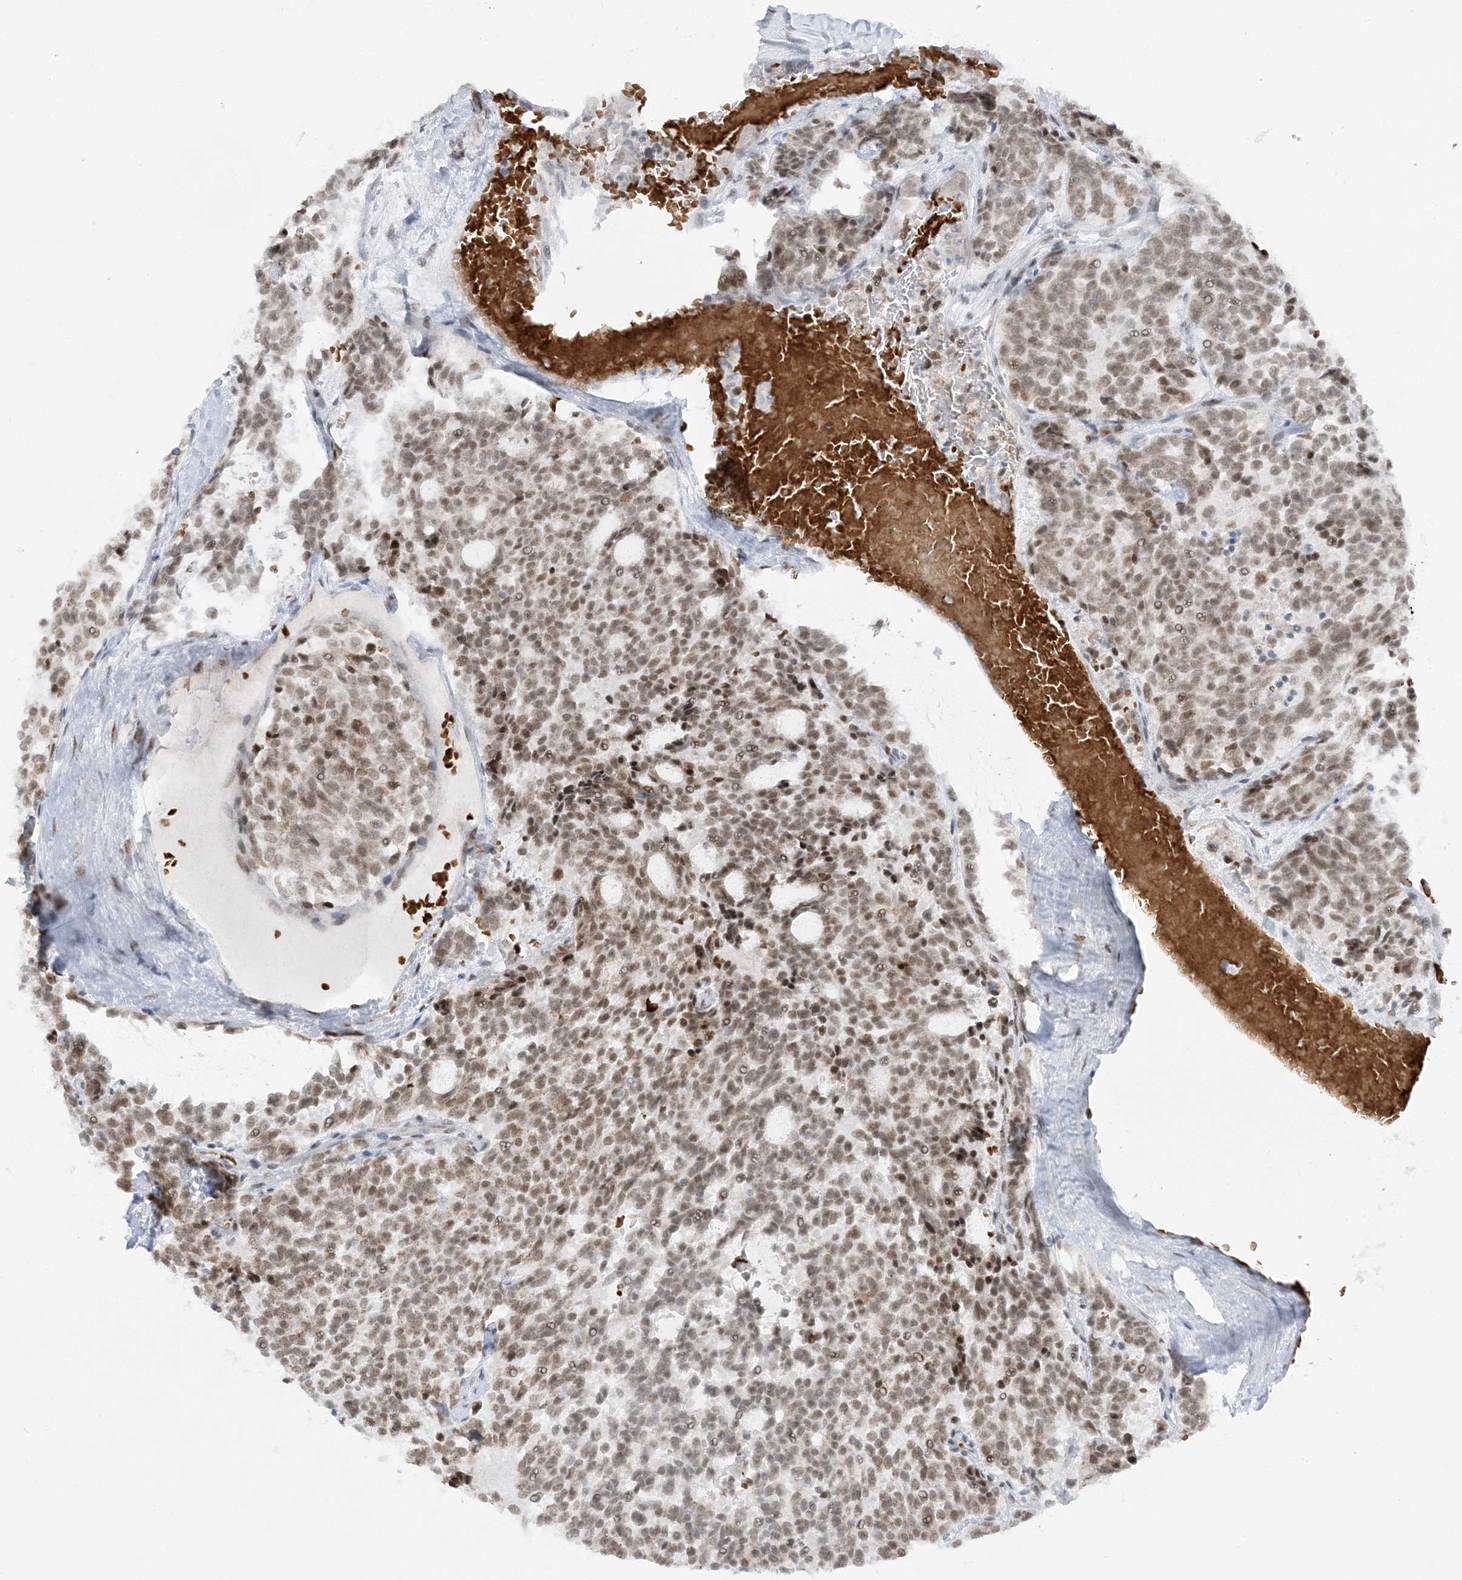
{"staining": {"intensity": "moderate", "quantity": ">75%", "location": "nuclear"}, "tissue": "carcinoid", "cell_type": "Tumor cells", "image_type": "cancer", "snomed": [{"axis": "morphology", "description": "Carcinoid, malignant, NOS"}, {"axis": "topography", "description": "Pancreas"}], "caption": "DAB (3,3'-diaminobenzidine) immunohistochemical staining of human carcinoid displays moderate nuclear protein staining in approximately >75% of tumor cells.", "gene": "ECT2L", "patient": {"sex": "female", "age": 54}}